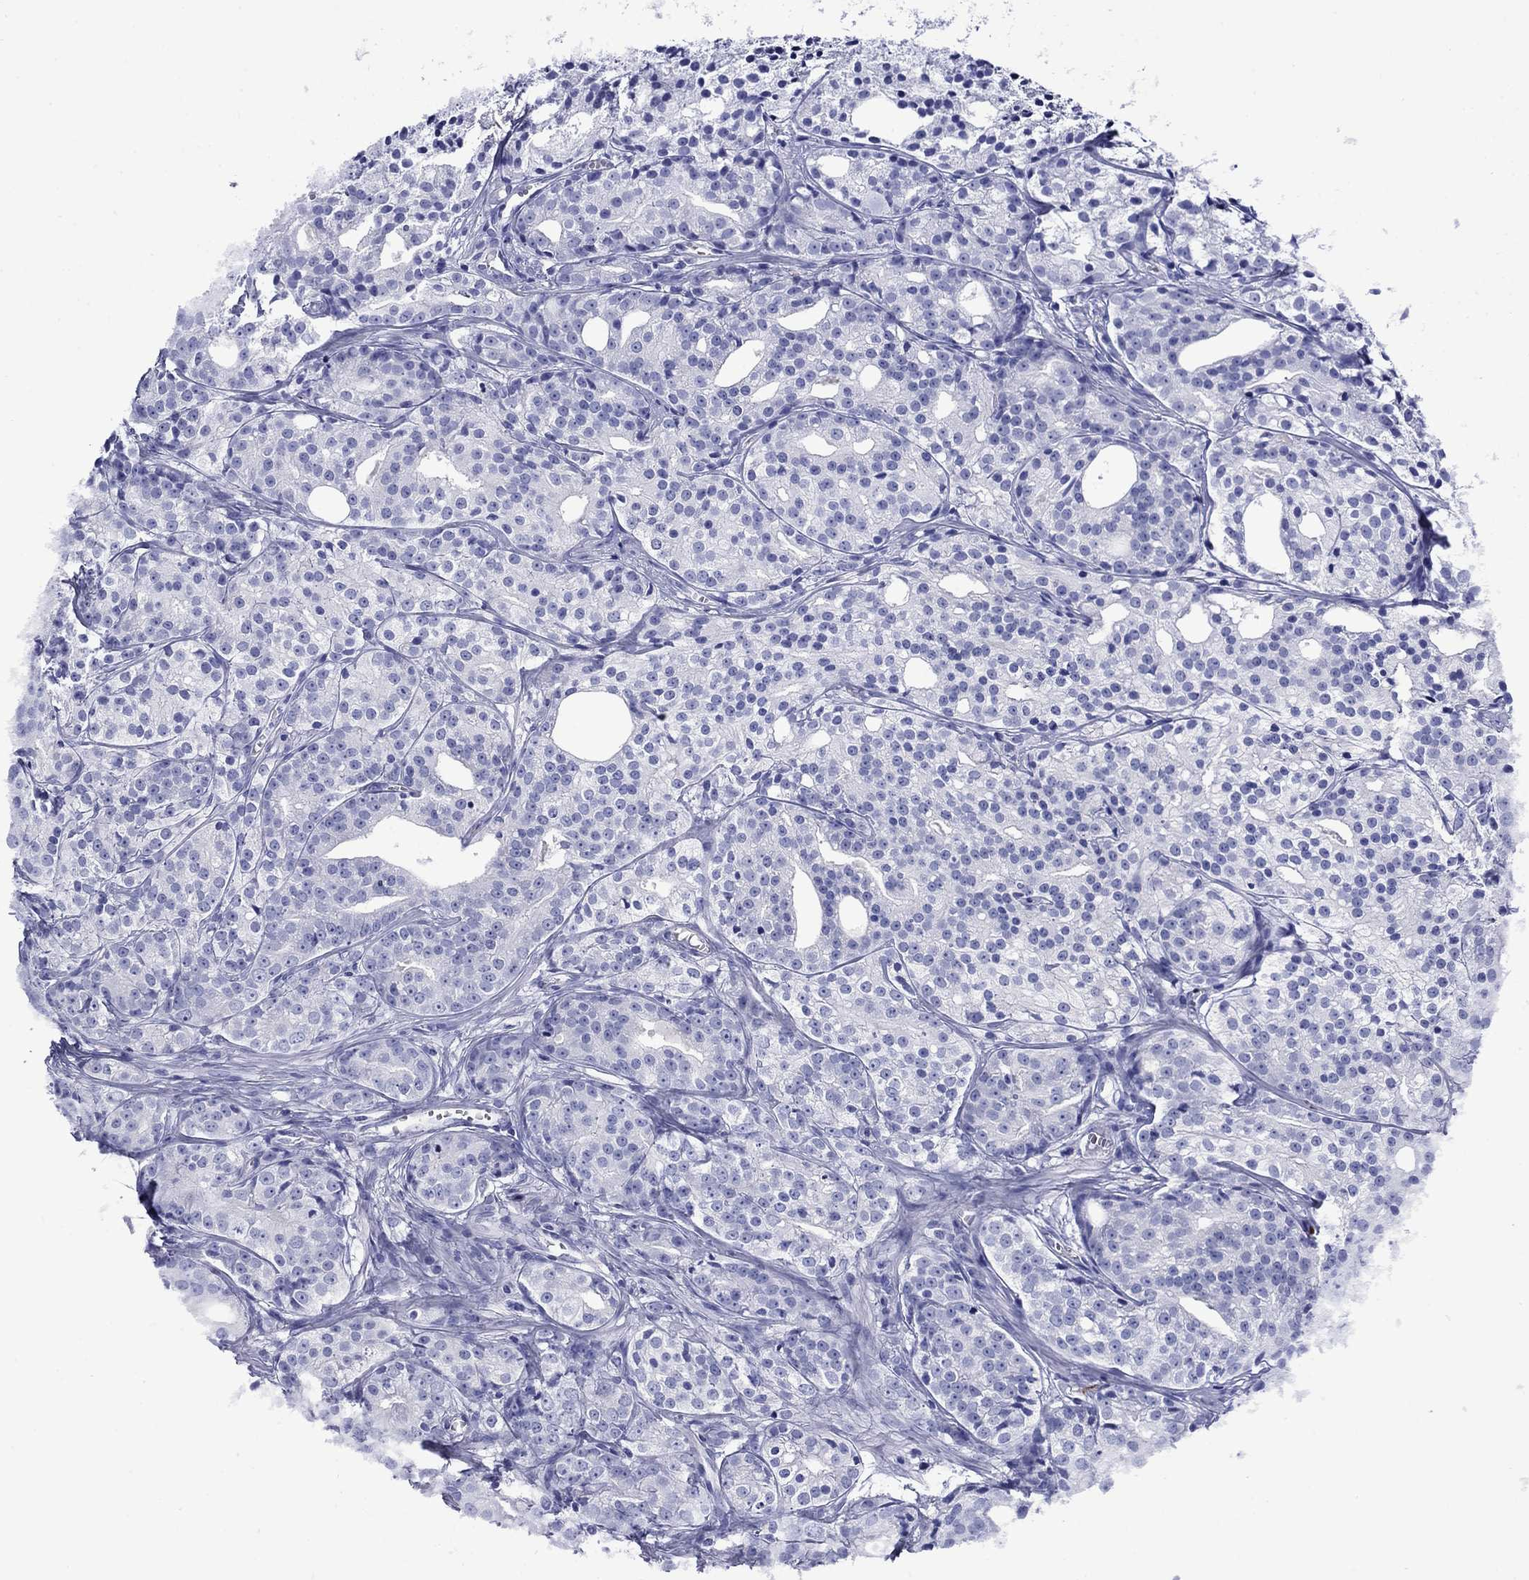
{"staining": {"intensity": "negative", "quantity": "none", "location": "none"}, "tissue": "prostate cancer", "cell_type": "Tumor cells", "image_type": "cancer", "snomed": [{"axis": "morphology", "description": "Adenocarcinoma, Medium grade"}, {"axis": "topography", "description": "Prostate"}], "caption": "Immunohistochemical staining of prostate cancer (medium-grade adenocarcinoma) demonstrates no significant positivity in tumor cells.", "gene": "ROM1", "patient": {"sex": "male", "age": 74}}